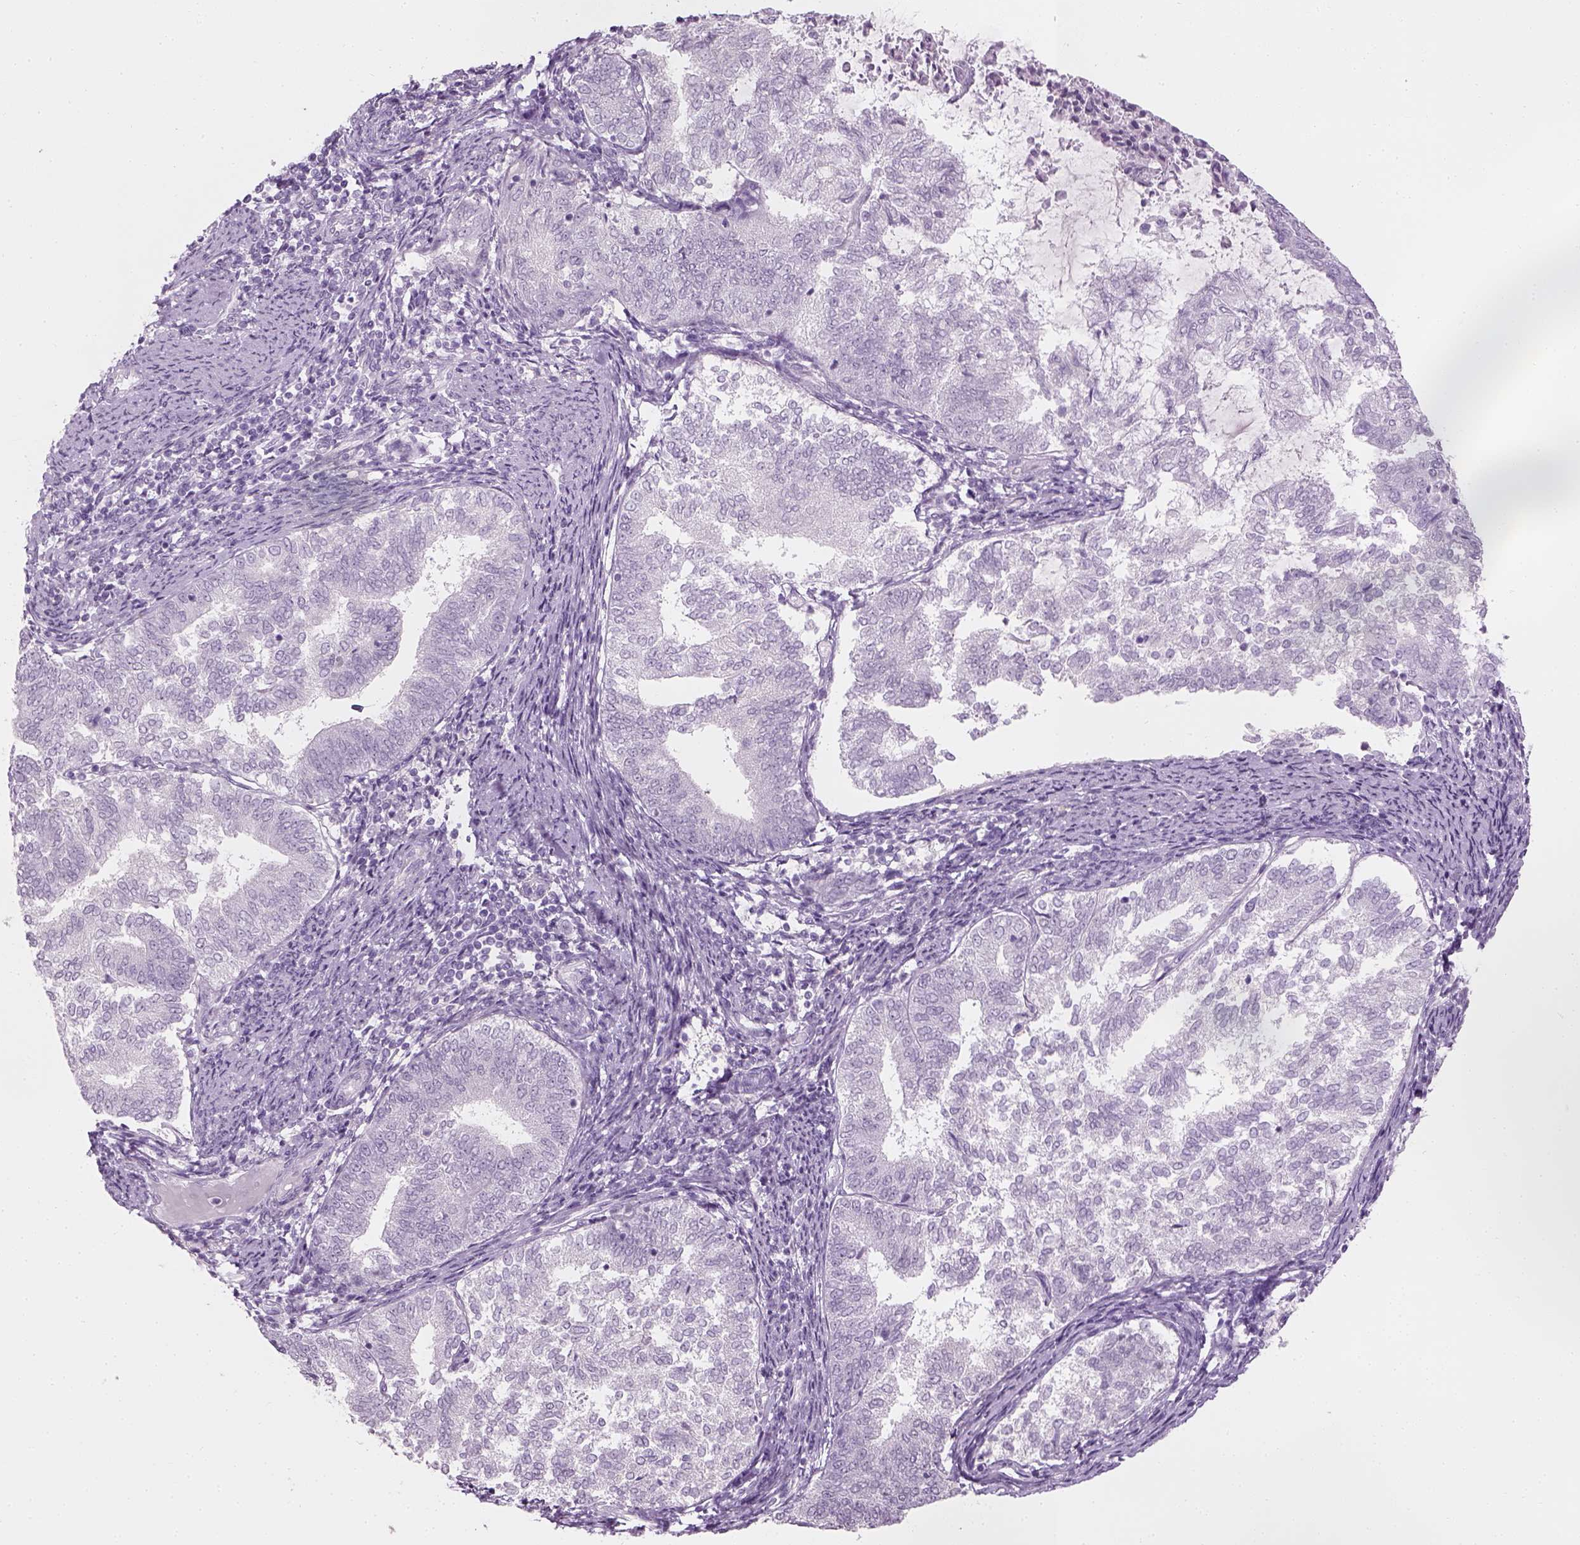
{"staining": {"intensity": "negative", "quantity": "none", "location": "none"}, "tissue": "endometrial cancer", "cell_type": "Tumor cells", "image_type": "cancer", "snomed": [{"axis": "morphology", "description": "Adenocarcinoma, NOS"}, {"axis": "topography", "description": "Endometrium"}], "caption": "This is an immunohistochemistry image of endometrial adenocarcinoma. There is no positivity in tumor cells.", "gene": "TH", "patient": {"sex": "female", "age": 65}}